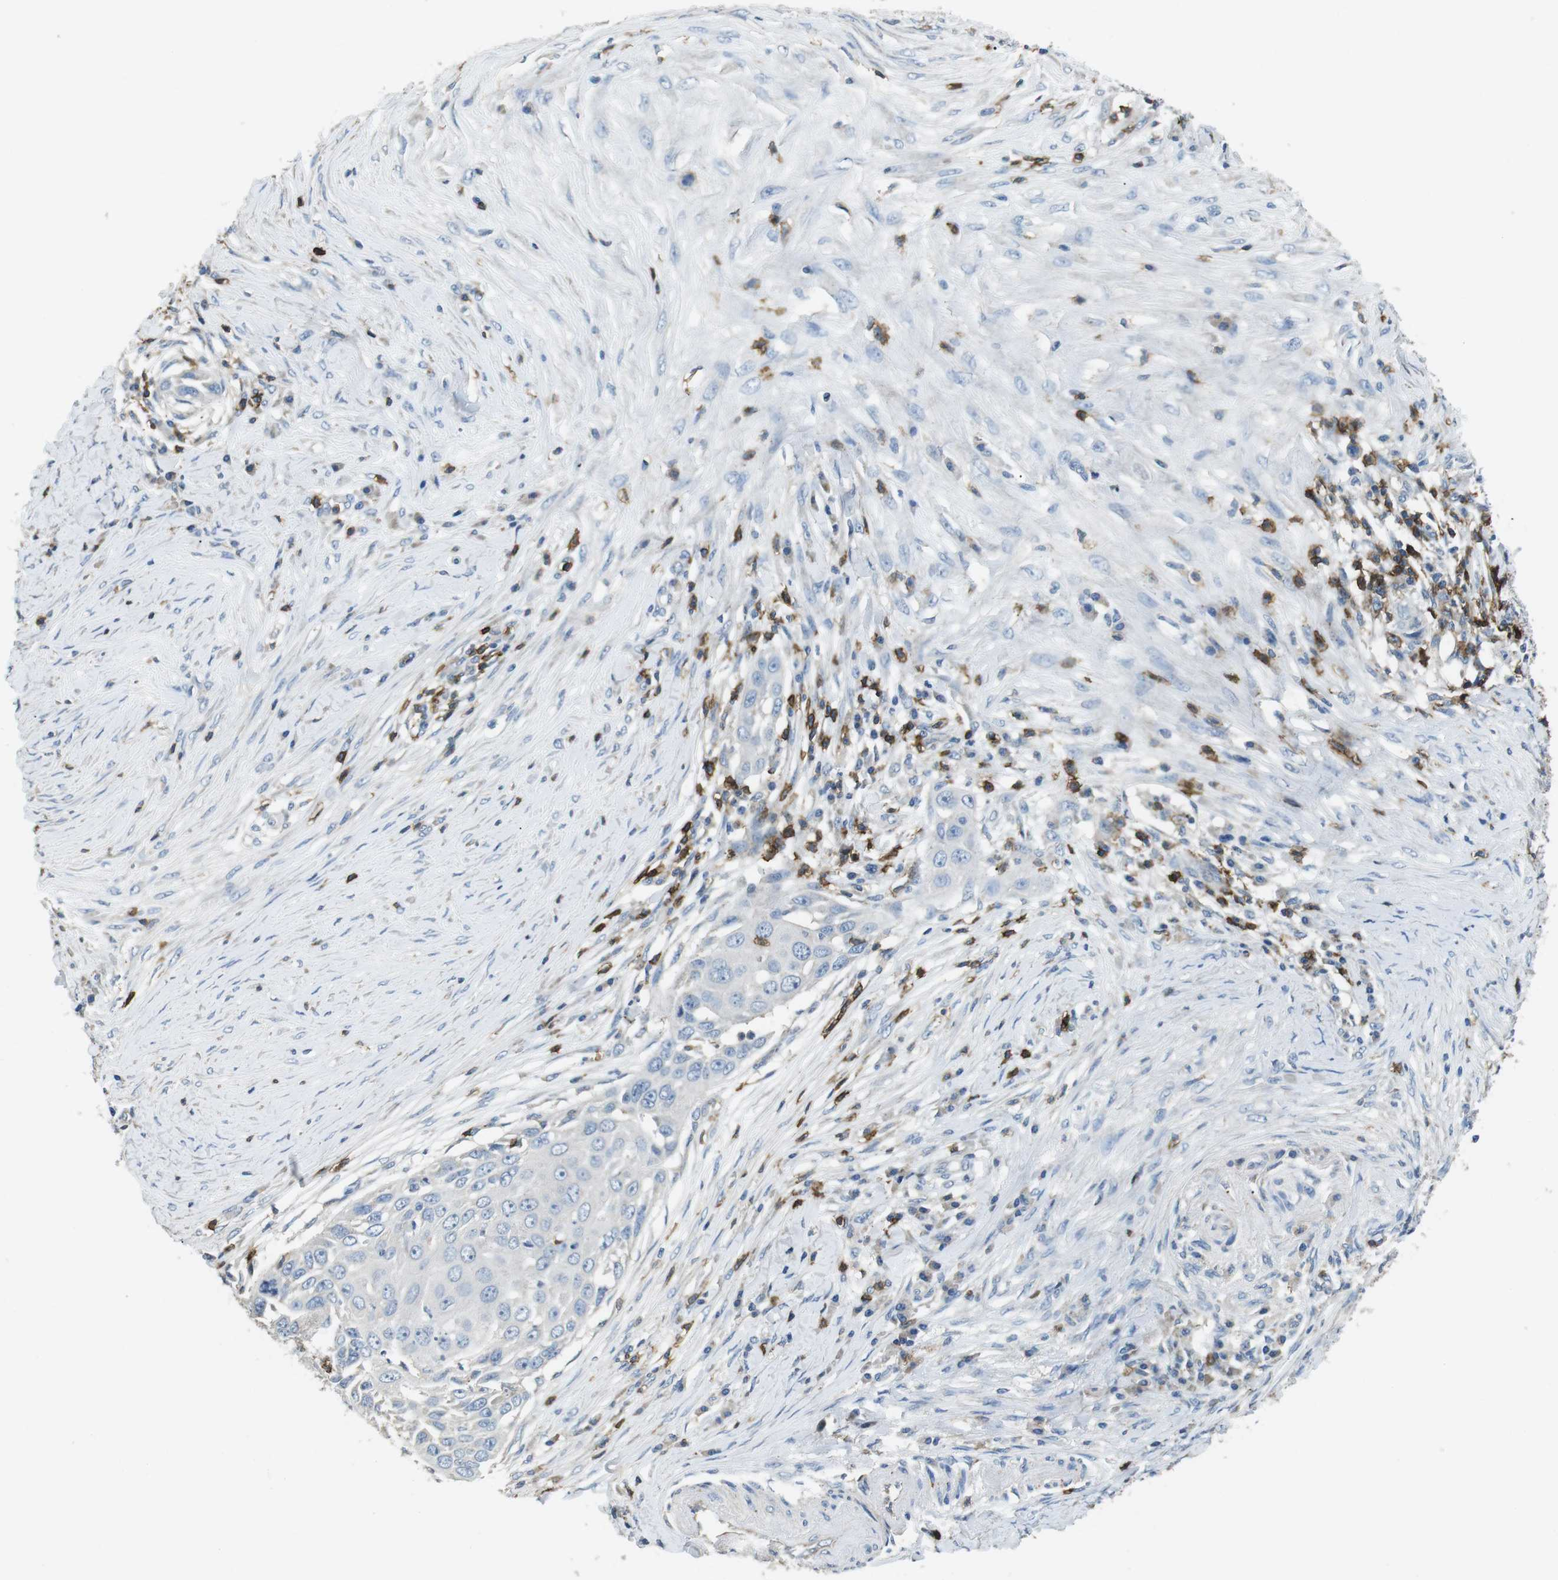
{"staining": {"intensity": "negative", "quantity": "none", "location": "none"}, "tissue": "skin cancer", "cell_type": "Tumor cells", "image_type": "cancer", "snomed": [{"axis": "morphology", "description": "Squamous cell carcinoma, NOS"}, {"axis": "topography", "description": "Skin"}], "caption": "Tumor cells are negative for protein expression in human squamous cell carcinoma (skin).", "gene": "CD6", "patient": {"sex": "female", "age": 44}}